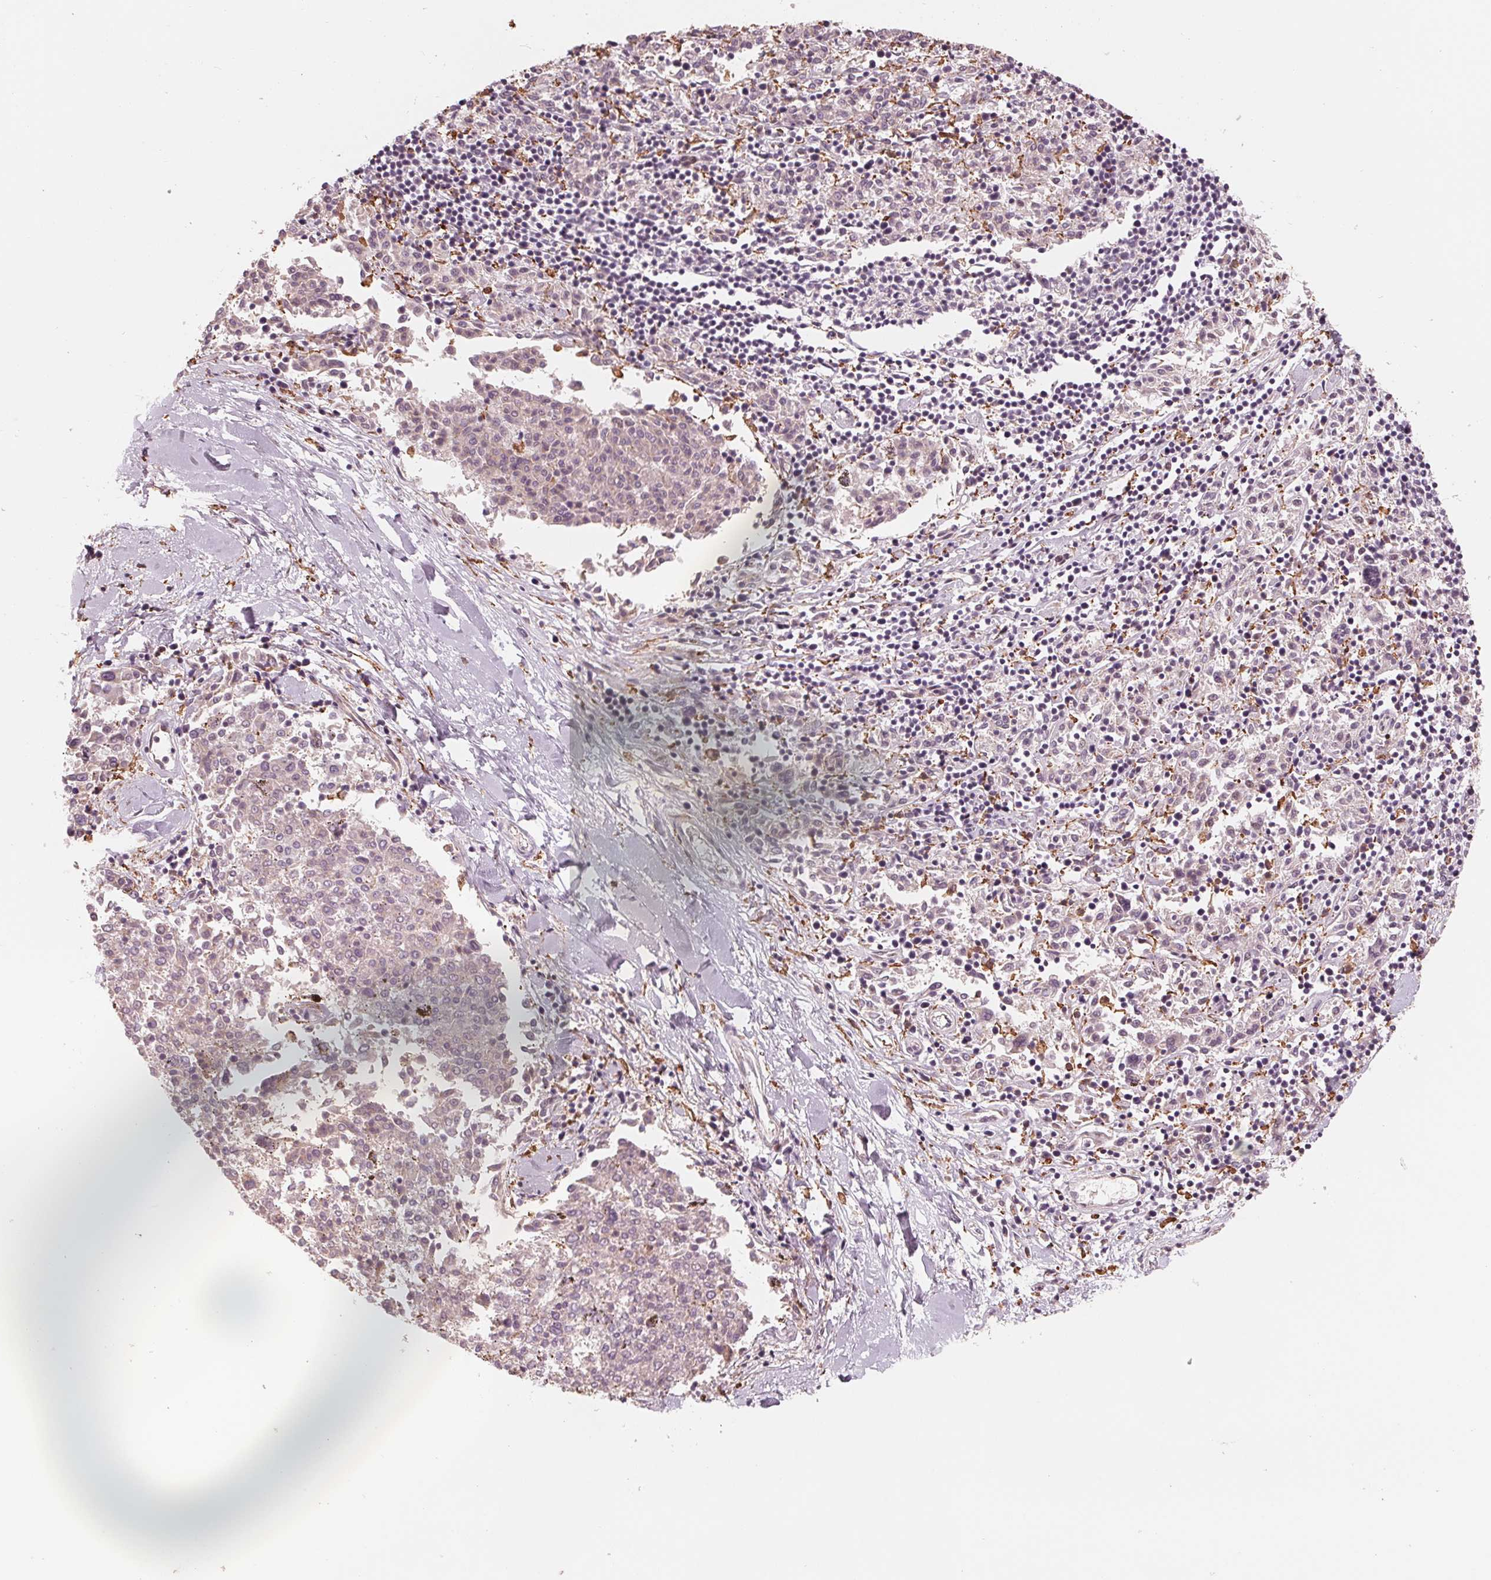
{"staining": {"intensity": "negative", "quantity": "none", "location": "none"}, "tissue": "melanoma", "cell_type": "Tumor cells", "image_type": "cancer", "snomed": [{"axis": "morphology", "description": "Malignant melanoma, NOS"}, {"axis": "topography", "description": "Skin"}], "caption": "This is an immunohistochemistry photomicrograph of human melanoma. There is no positivity in tumor cells.", "gene": "IL9R", "patient": {"sex": "female", "age": 72}}